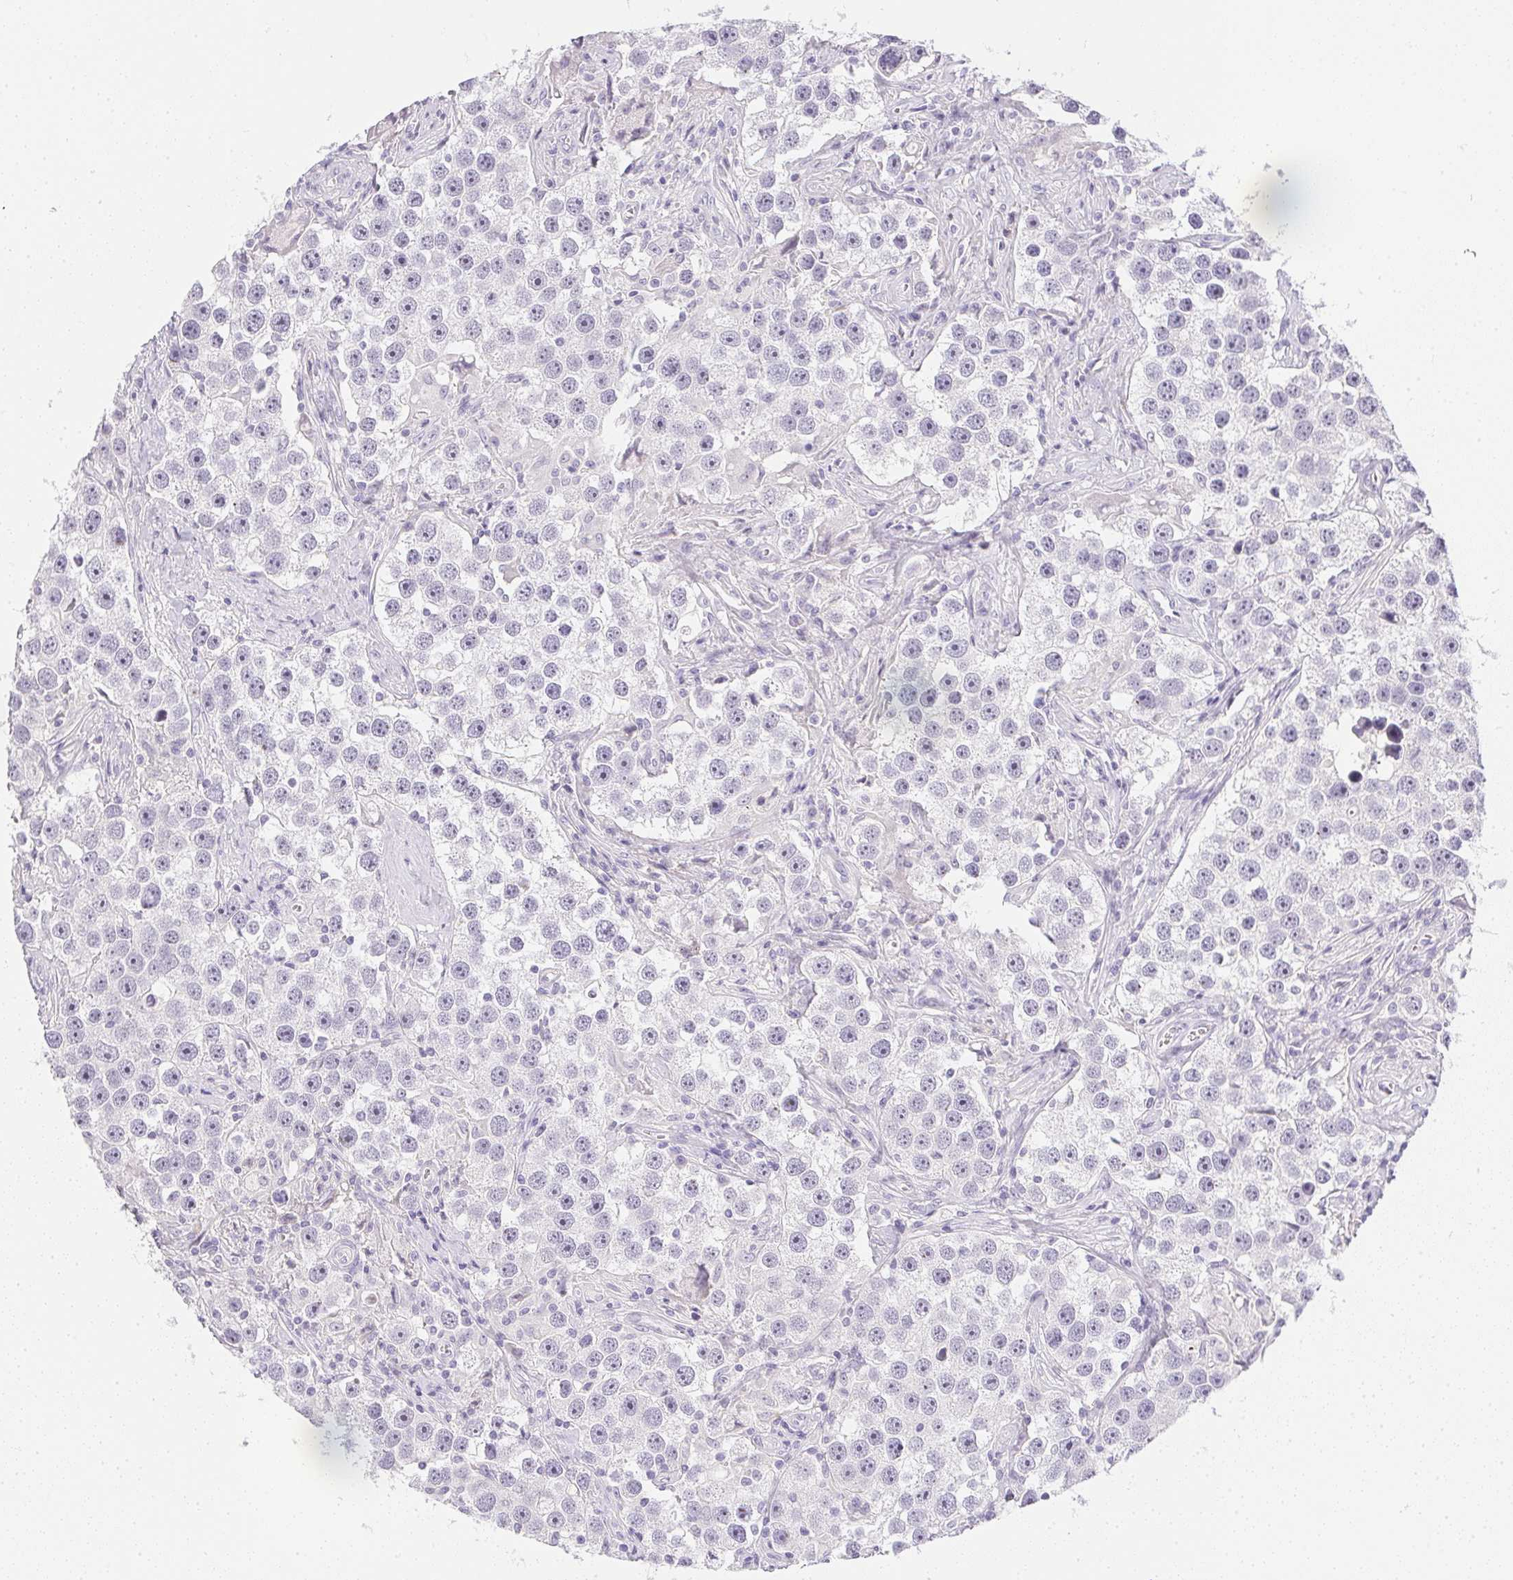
{"staining": {"intensity": "negative", "quantity": "none", "location": "none"}, "tissue": "testis cancer", "cell_type": "Tumor cells", "image_type": "cancer", "snomed": [{"axis": "morphology", "description": "Seminoma, NOS"}, {"axis": "topography", "description": "Testis"}], "caption": "Tumor cells are negative for protein expression in human testis cancer.", "gene": "PPY", "patient": {"sex": "male", "age": 49}}